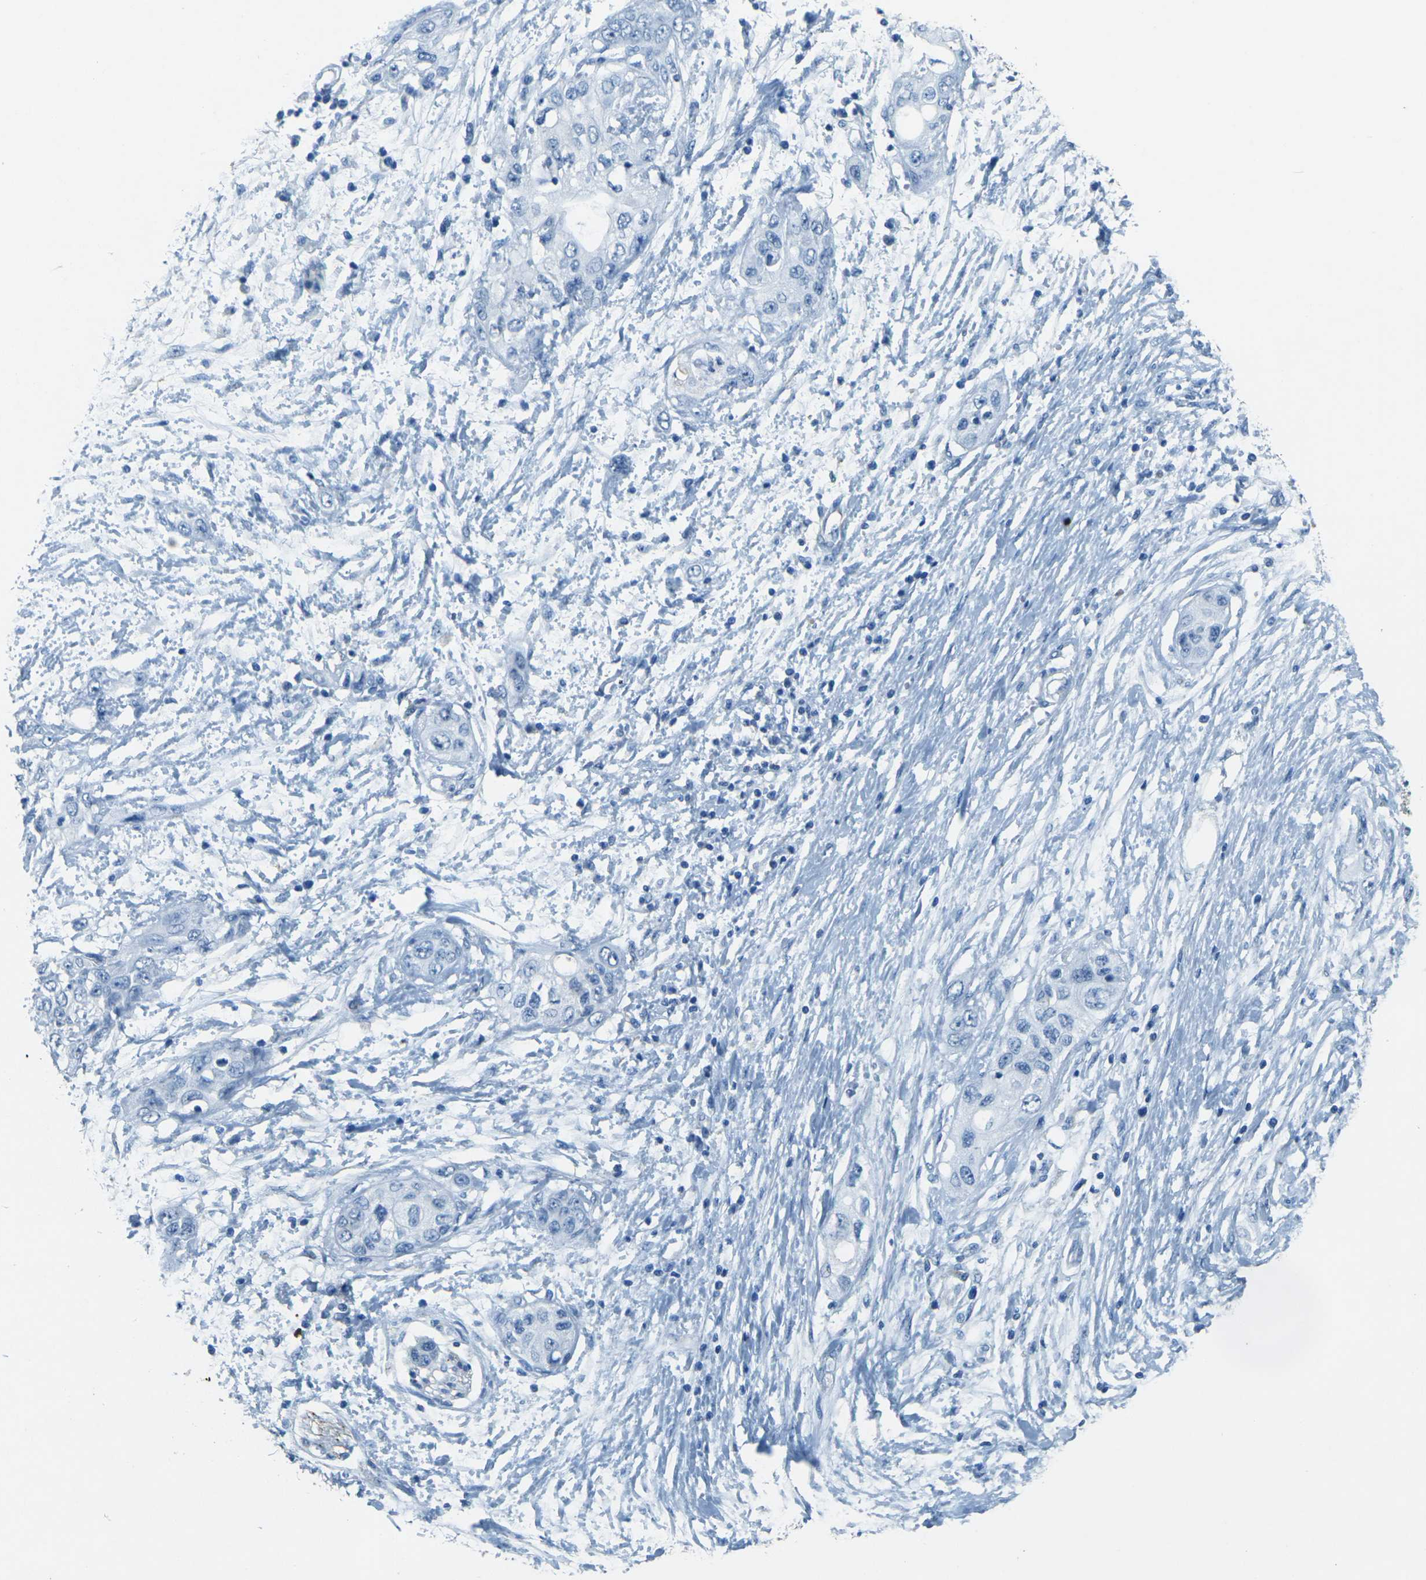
{"staining": {"intensity": "negative", "quantity": "none", "location": "none"}, "tissue": "pancreatic cancer", "cell_type": "Tumor cells", "image_type": "cancer", "snomed": [{"axis": "morphology", "description": "Adenocarcinoma, NOS"}, {"axis": "topography", "description": "Pancreas"}], "caption": "A micrograph of human pancreatic adenocarcinoma is negative for staining in tumor cells.", "gene": "SORT1", "patient": {"sex": "female", "age": 70}}